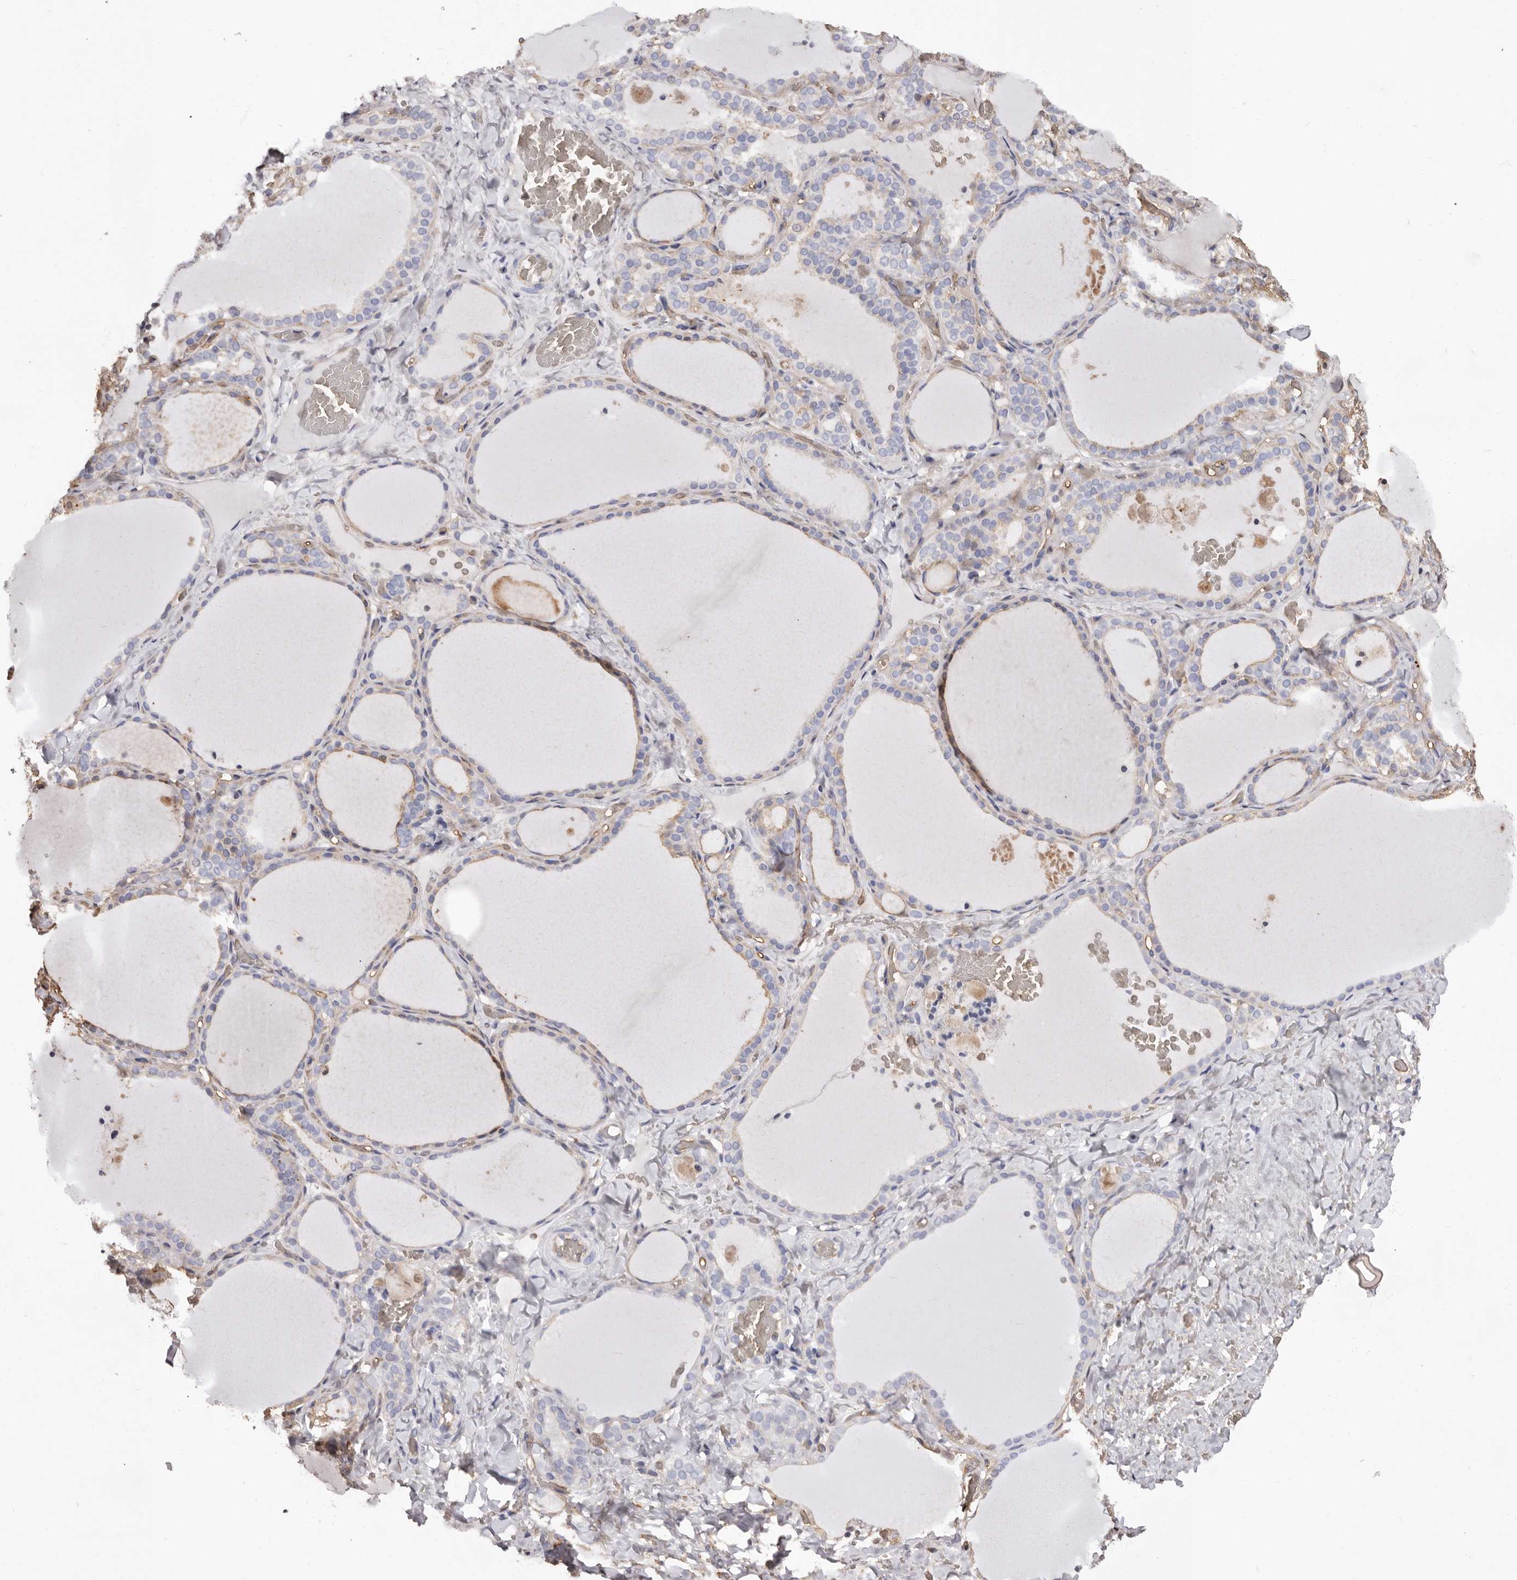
{"staining": {"intensity": "strong", "quantity": "25%-75%", "location": "cytoplasmic/membranous"}, "tissue": "thyroid gland", "cell_type": "Glandular cells", "image_type": "normal", "snomed": [{"axis": "morphology", "description": "Normal tissue, NOS"}, {"axis": "topography", "description": "Thyroid gland"}], "caption": "IHC (DAB) staining of unremarkable thyroid gland reveals strong cytoplasmic/membranous protein positivity in about 25%-75% of glandular cells. Immunohistochemistry stains the protein in brown and the nuclei are stained blue.", "gene": "GPR27", "patient": {"sex": "female", "age": 22}}